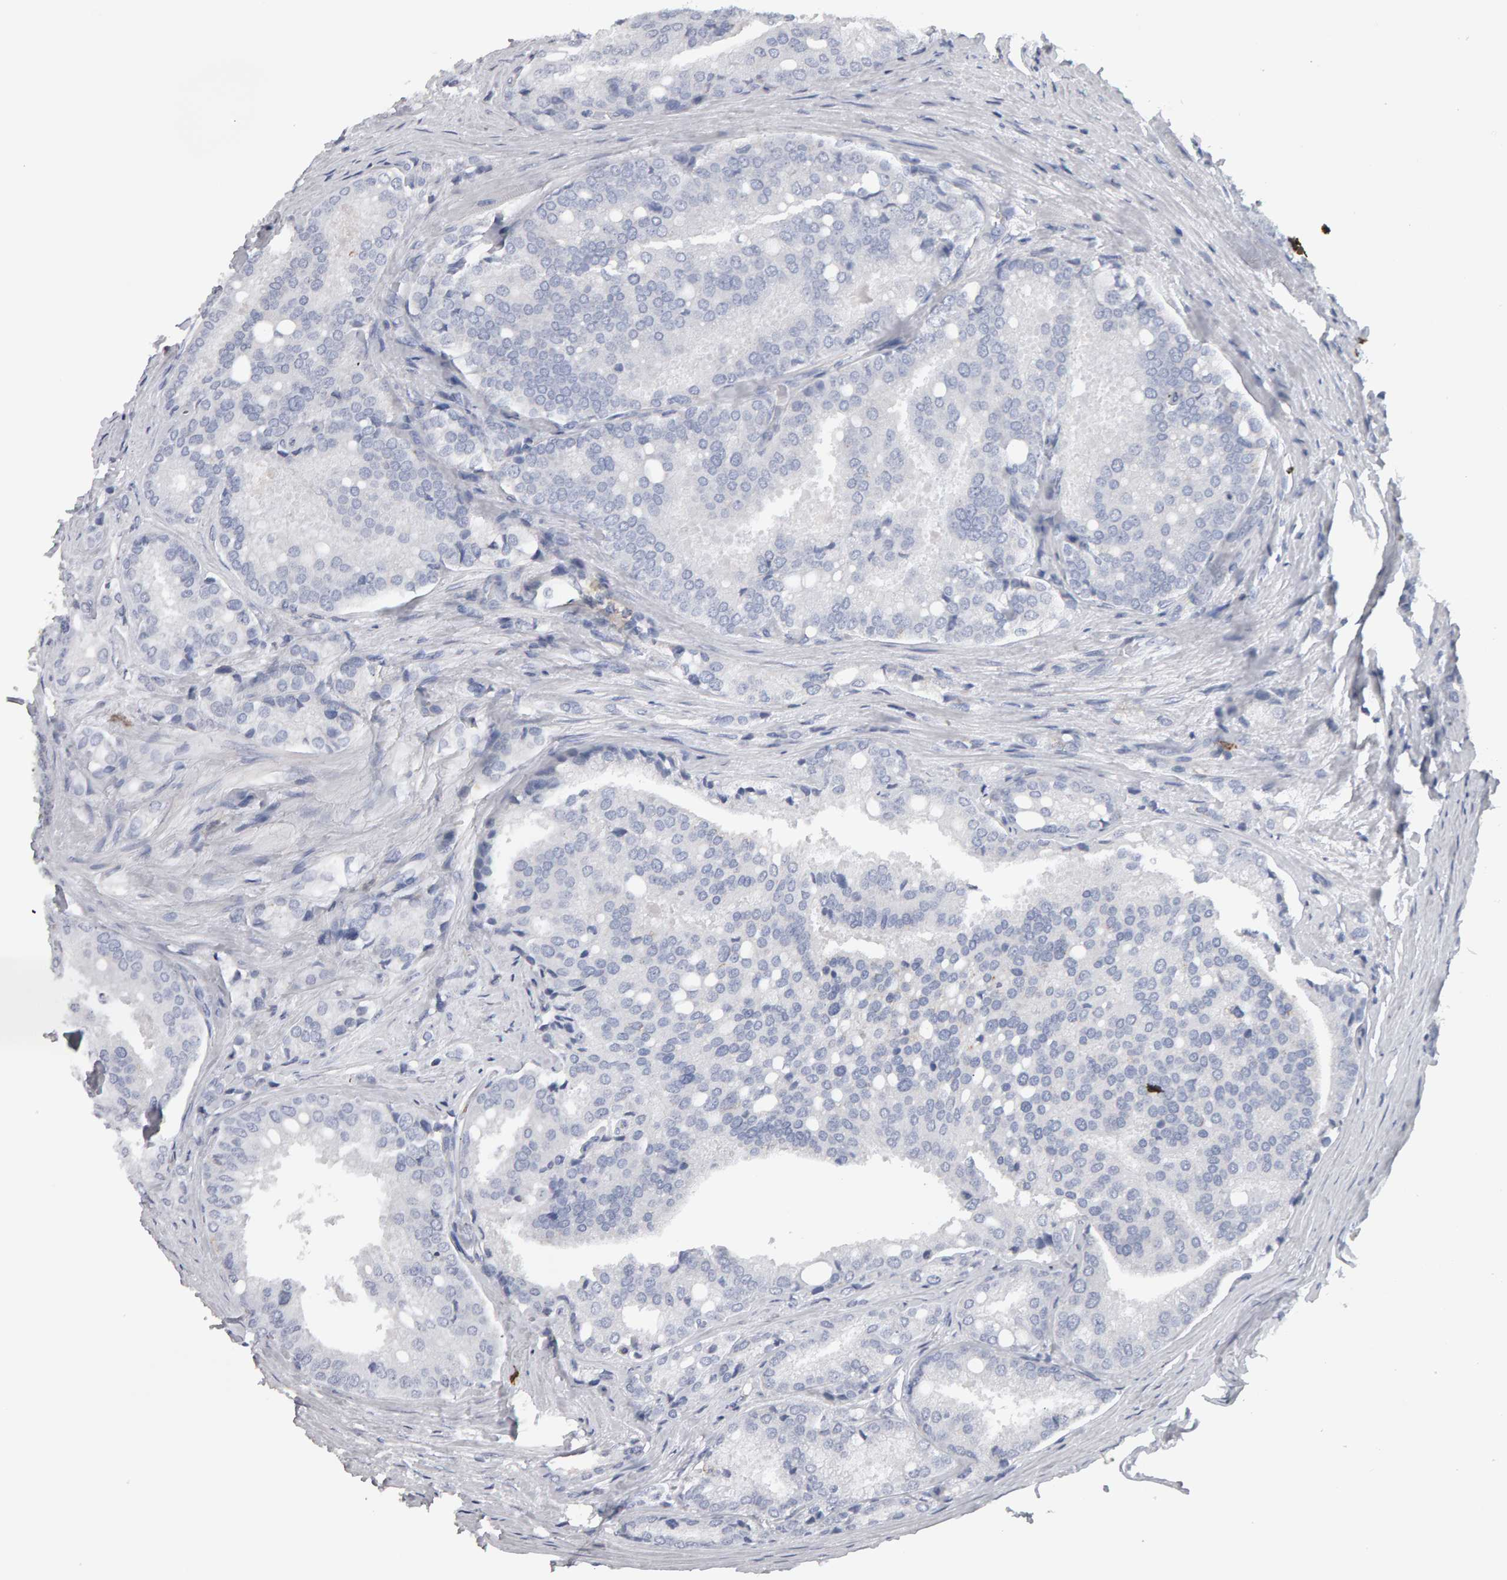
{"staining": {"intensity": "negative", "quantity": "none", "location": "none"}, "tissue": "prostate cancer", "cell_type": "Tumor cells", "image_type": "cancer", "snomed": [{"axis": "morphology", "description": "Adenocarcinoma, High grade"}, {"axis": "topography", "description": "Prostate"}], "caption": "This is an immunohistochemistry (IHC) histopathology image of high-grade adenocarcinoma (prostate). There is no staining in tumor cells.", "gene": "CD38", "patient": {"sex": "male", "age": 50}}